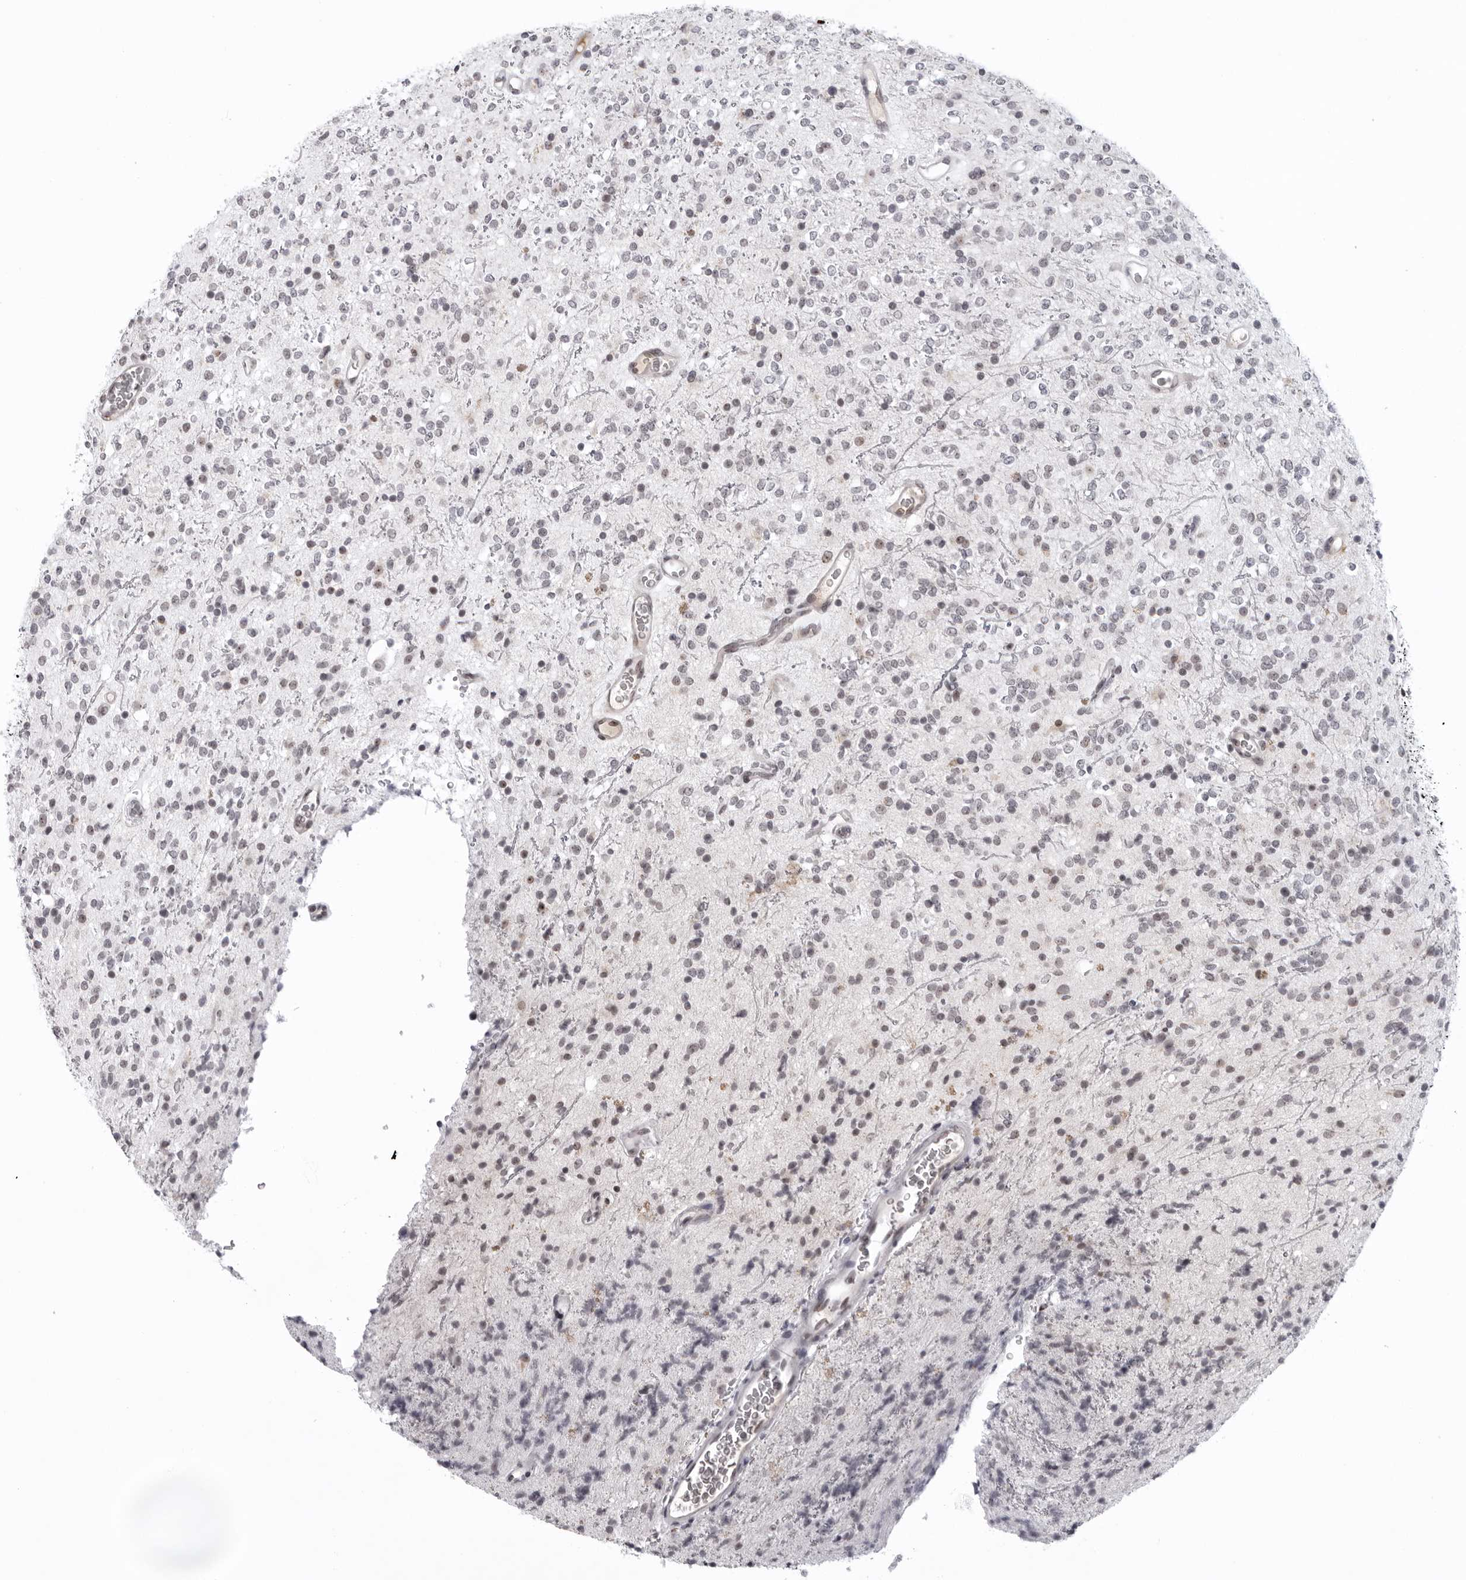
{"staining": {"intensity": "moderate", "quantity": "<25%", "location": "nuclear"}, "tissue": "glioma", "cell_type": "Tumor cells", "image_type": "cancer", "snomed": [{"axis": "morphology", "description": "Glioma, malignant, High grade"}, {"axis": "topography", "description": "Brain"}], "caption": "High-power microscopy captured an immunohistochemistry image of malignant high-grade glioma, revealing moderate nuclear positivity in about <25% of tumor cells. The staining is performed using DAB brown chromogen to label protein expression. The nuclei are counter-stained blue using hematoxylin.", "gene": "EXOSC10", "patient": {"sex": "male", "age": 34}}